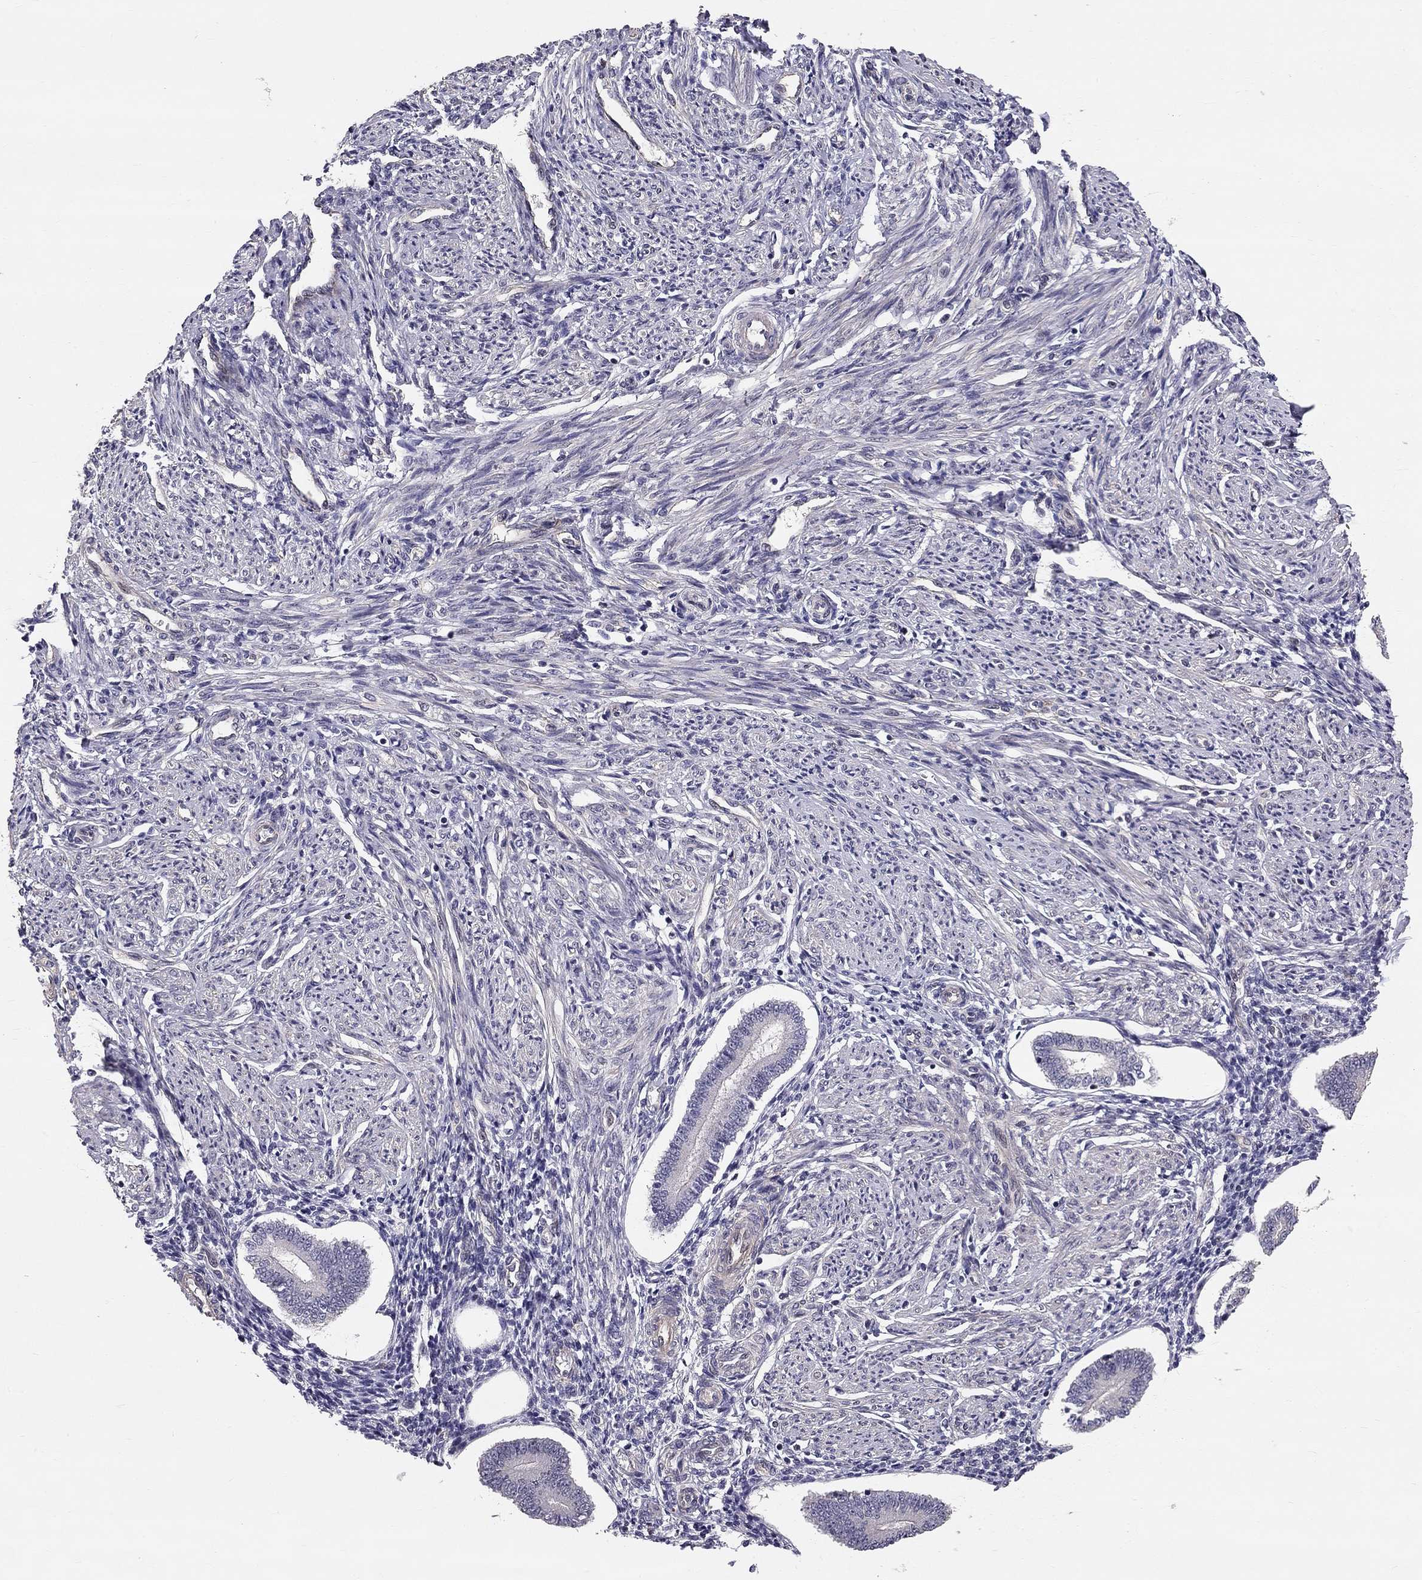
{"staining": {"intensity": "negative", "quantity": "none", "location": "none"}, "tissue": "endometrium", "cell_type": "Cells in endometrial stroma", "image_type": "normal", "snomed": [{"axis": "morphology", "description": "Normal tissue, NOS"}, {"axis": "topography", "description": "Endometrium"}], "caption": "Benign endometrium was stained to show a protein in brown. There is no significant staining in cells in endometrial stroma. (Immunohistochemistry (ihc), brightfield microscopy, high magnification).", "gene": "GJB4", "patient": {"sex": "female", "age": 40}}